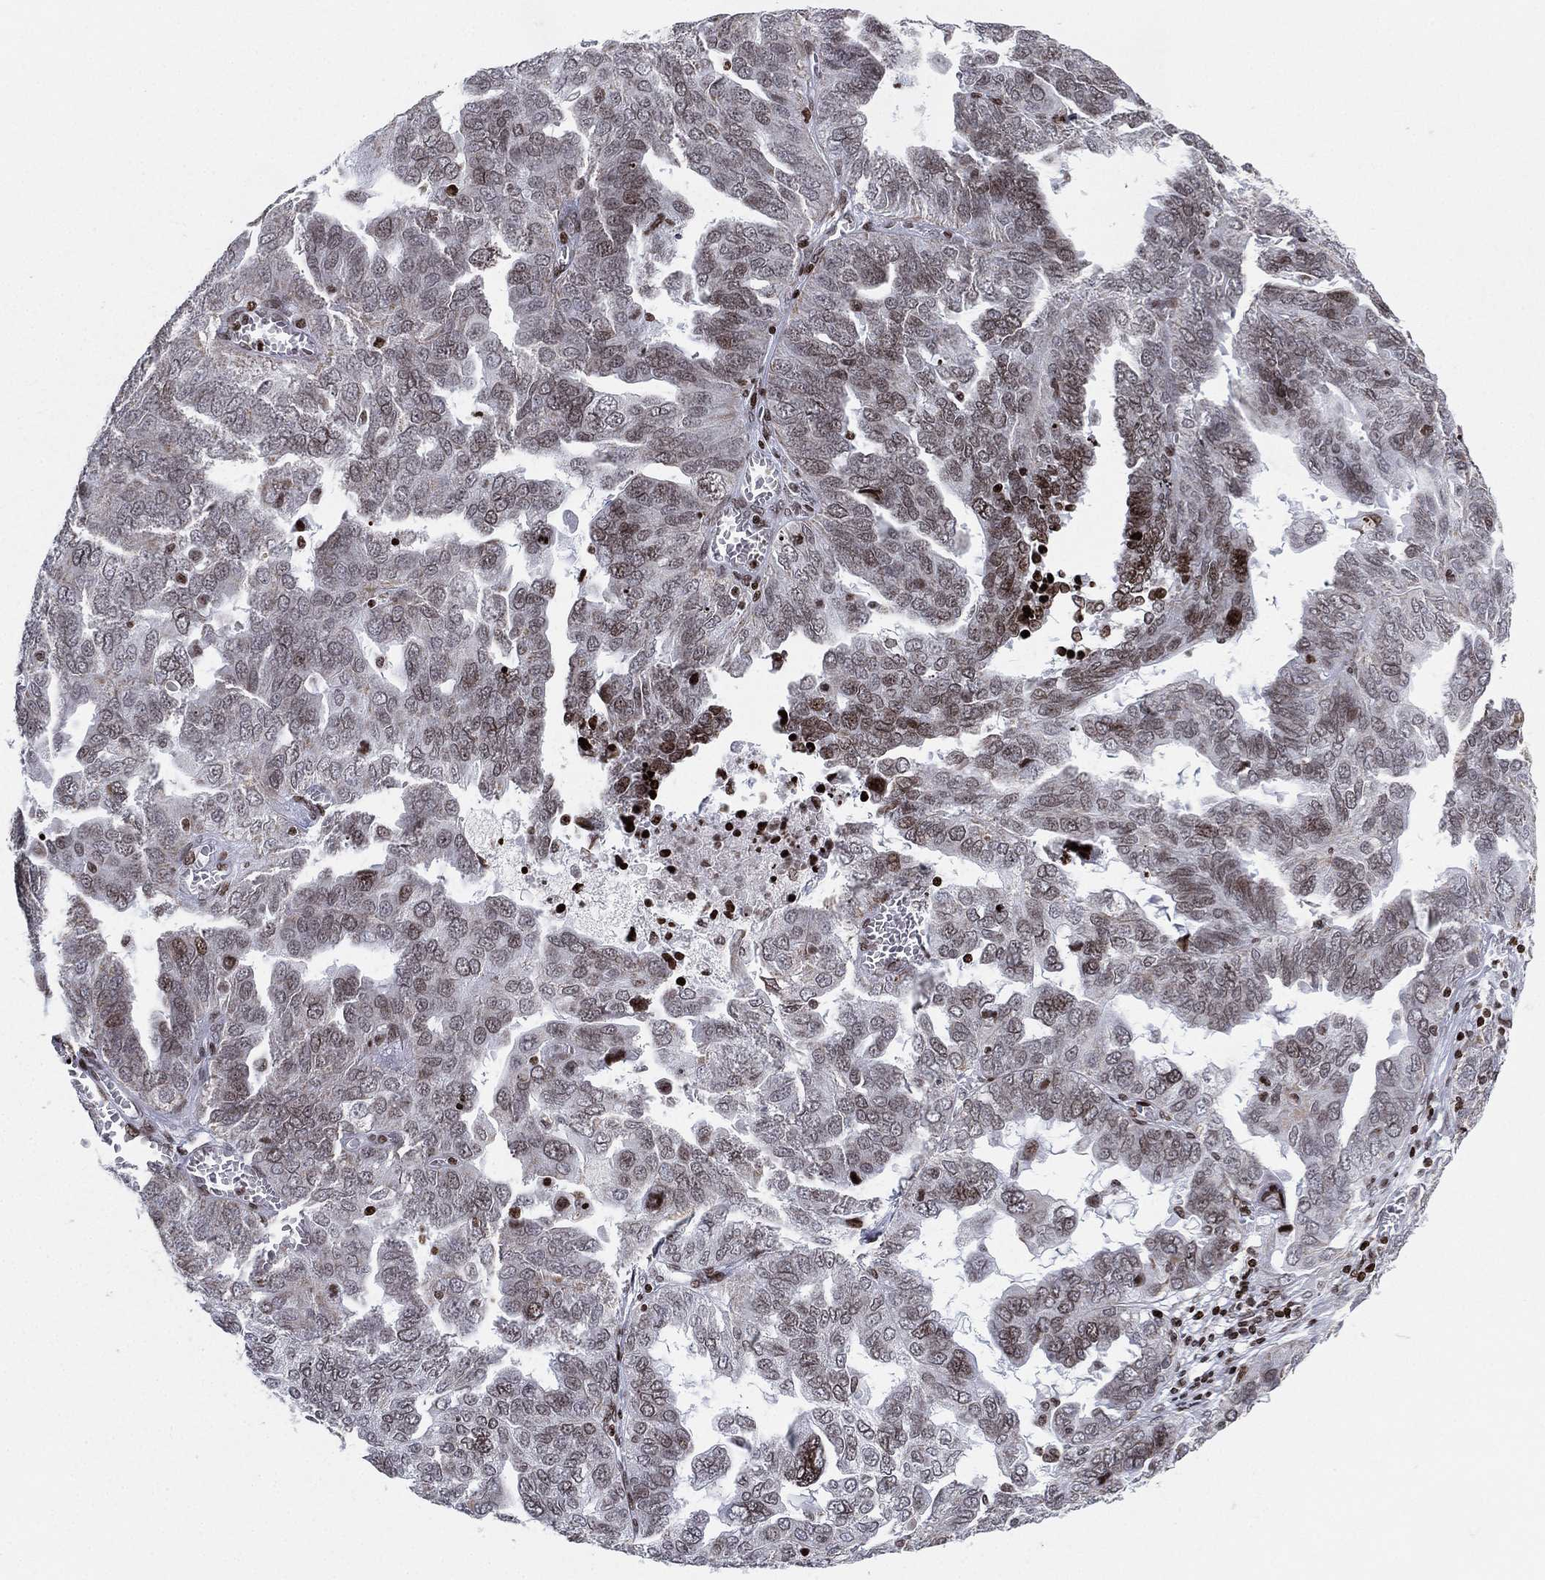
{"staining": {"intensity": "weak", "quantity": "<25%", "location": "nuclear"}, "tissue": "ovarian cancer", "cell_type": "Tumor cells", "image_type": "cancer", "snomed": [{"axis": "morphology", "description": "Carcinoma, endometroid"}, {"axis": "topography", "description": "Soft tissue"}, {"axis": "topography", "description": "Ovary"}], "caption": "Tumor cells are negative for brown protein staining in ovarian cancer. The staining was performed using DAB (3,3'-diaminobenzidine) to visualize the protein expression in brown, while the nuclei were stained in blue with hematoxylin (Magnification: 20x).", "gene": "MFSD14A", "patient": {"sex": "female", "age": 52}}